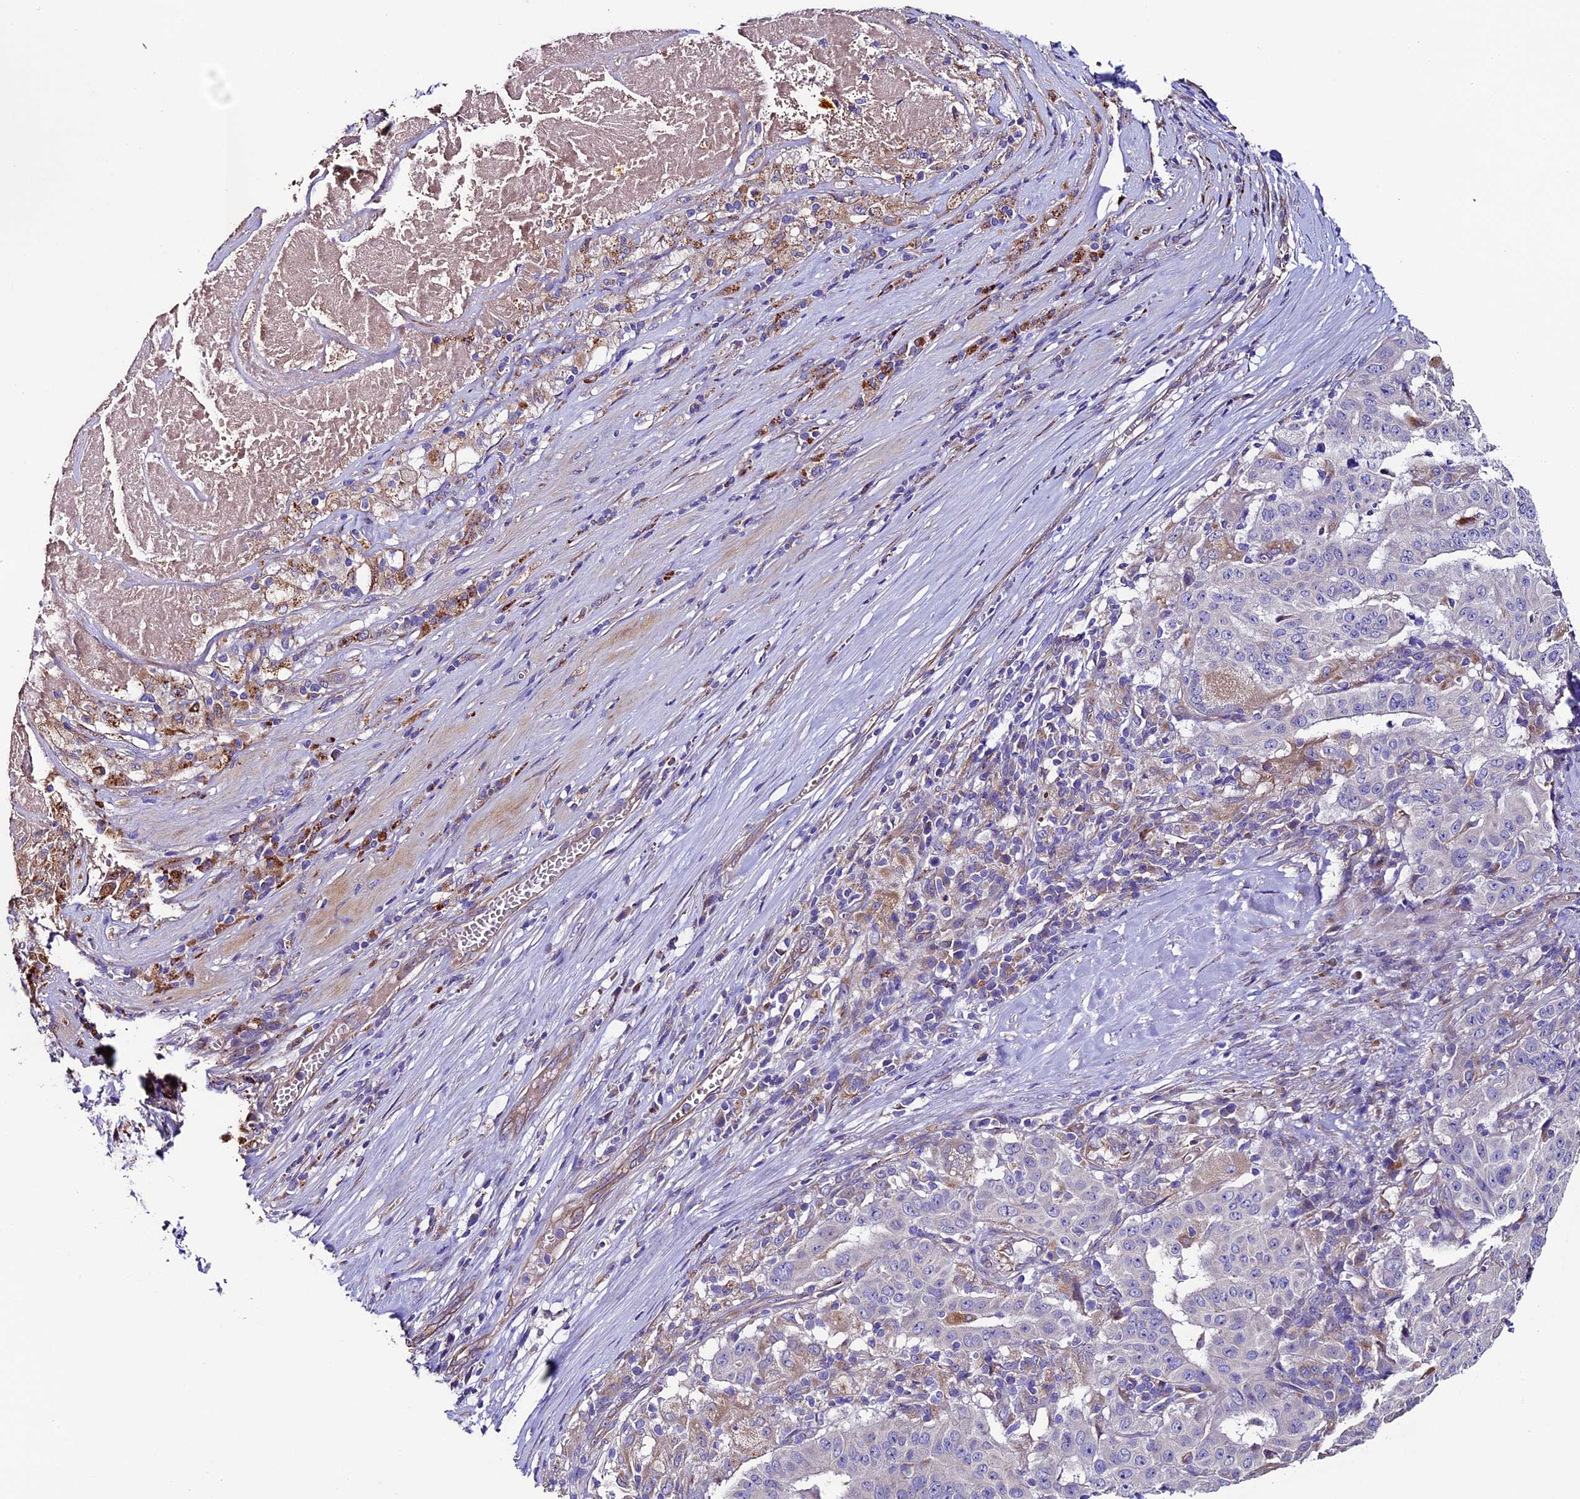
{"staining": {"intensity": "negative", "quantity": "none", "location": "none"}, "tissue": "pancreatic cancer", "cell_type": "Tumor cells", "image_type": "cancer", "snomed": [{"axis": "morphology", "description": "Adenocarcinoma, NOS"}, {"axis": "topography", "description": "Pancreas"}], "caption": "A histopathology image of pancreatic cancer (adenocarcinoma) stained for a protein displays no brown staining in tumor cells.", "gene": "CLN5", "patient": {"sex": "male", "age": 63}}